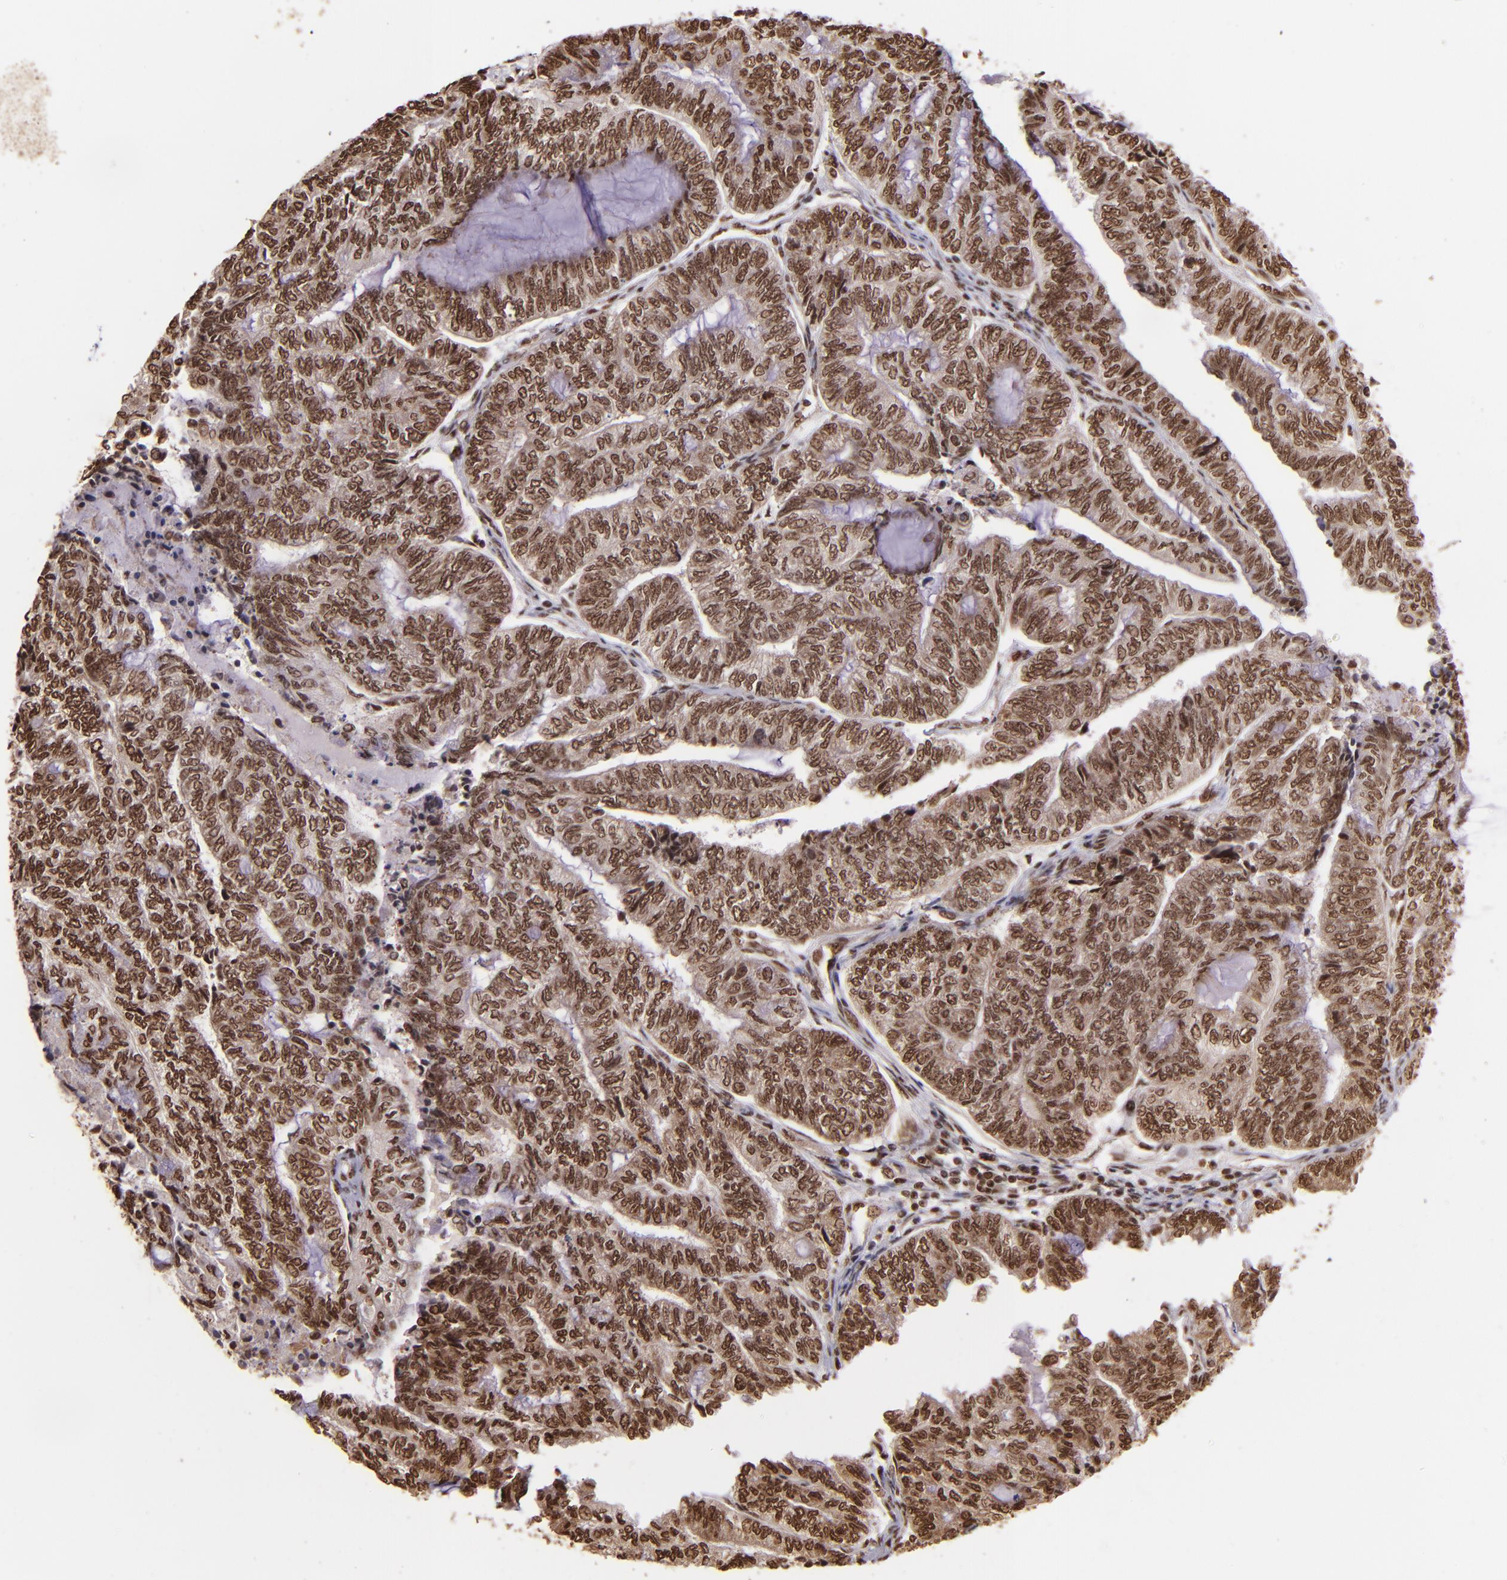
{"staining": {"intensity": "strong", "quantity": ">75%", "location": "cytoplasmic/membranous,nuclear"}, "tissue": "endometrial cancer", "cell_type": "Tumor cells", "image_type": "cancer", "snomed": [{"axis": "morphology", "description": "Adenocarcinoma, NOS"}, {"axis": "topography", "description": "Uterus"}, {"axis": "topography", "description": "Endometrium"}], "caption": "Tumor cells exhibit high levels of strong cytoplasmic/membranous and nuclear staining in about >75% of cells in endometrial adenocarcinoma.", "gene": "PQBP1", "patient": {"sex": "female", "age": 70}}